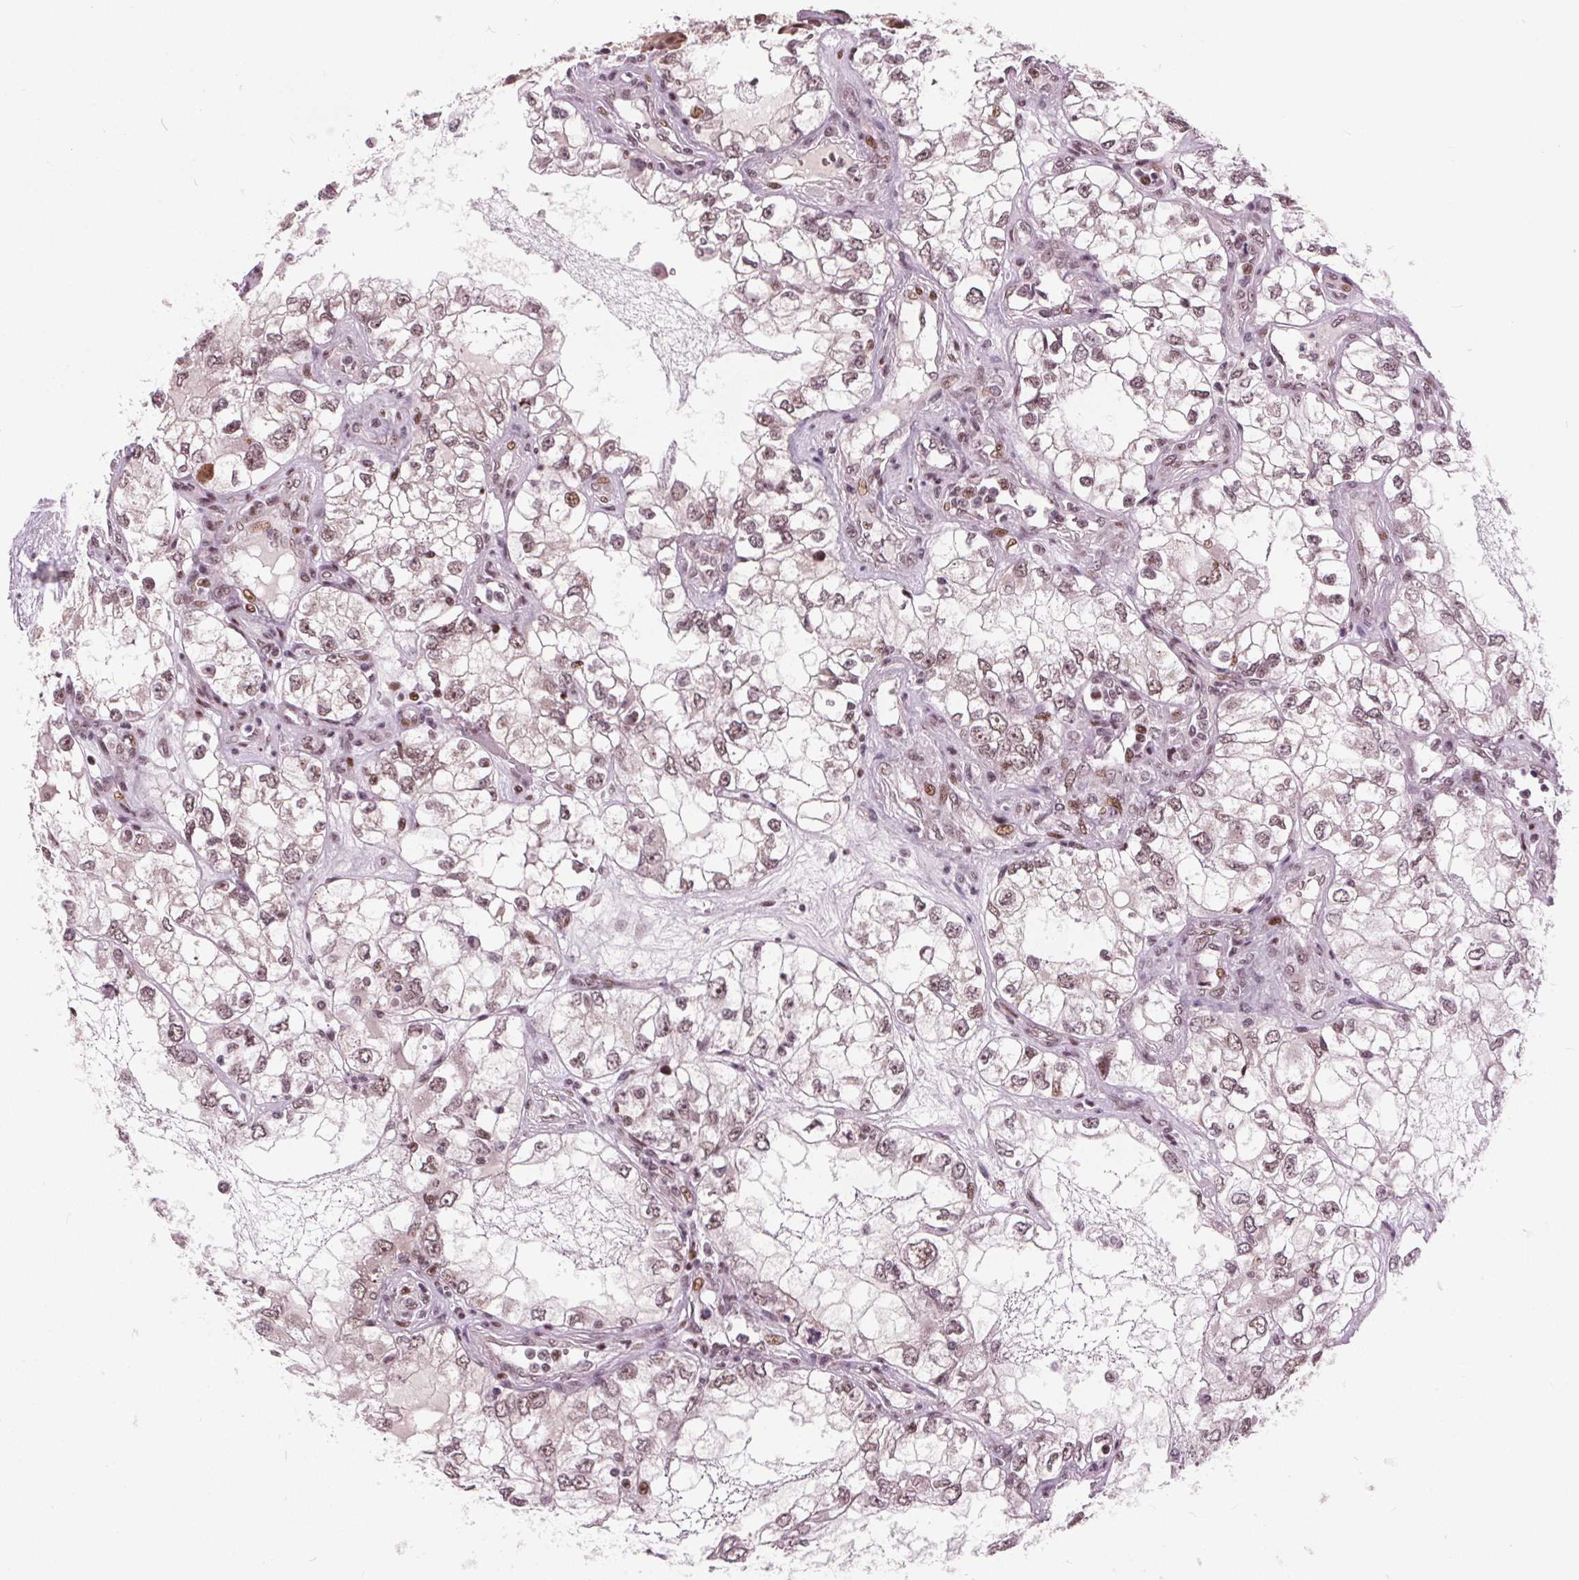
{"staining": {"intensity": "moderate", "quantity": ">75%", "location": "nuclear"}, "tissue": "renal cancer", "cell_type": "Tumor cells", "image_type": "cancer", "snomed": [{"axis": "morphology", "description": "Adenocarcinoma, NOS"}, {"axis": "topography", "description": "Kidney"}], "caption": "Renal cancer (adenocarcinoma) stained with immunohistochemistry displays moderate nuclear positivity in approximately >75% of tumor cells. (brown staining indicates protein expression, while blue staining denotes nuclei).", "gene": "TTC34", "patient": {"sex": "female", "age": 59}}